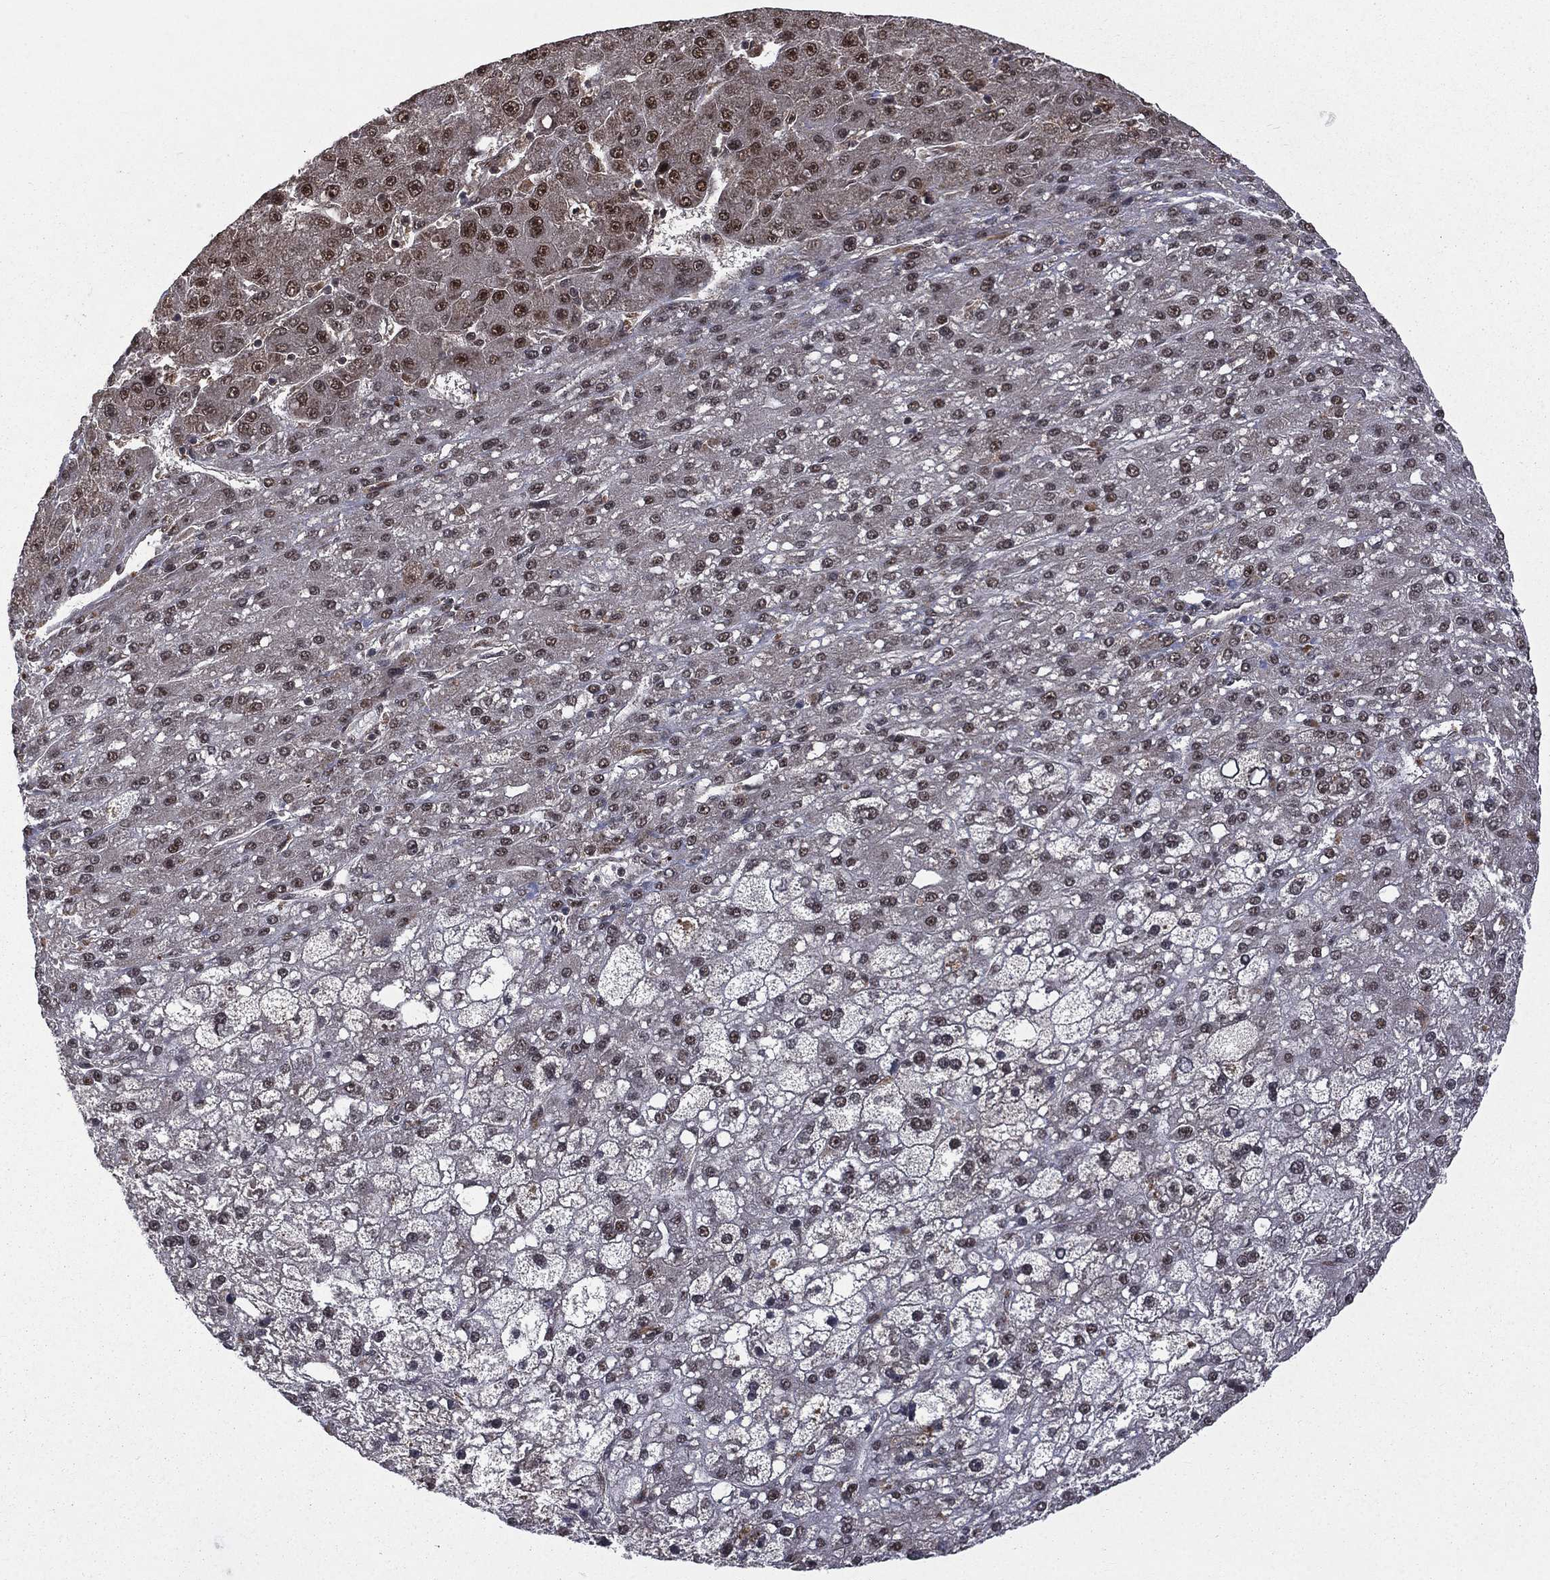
{"staining": {"intensity": "moderate", "quantity": "25%-75%", "location": "nuclear"}, "tissue": "liver cancer", "cell_type": "Tumor cells", "image_type": "cancer", "snomed": [{"axis": "morphology", "description": "Carcinoma, Hepatocellular, NOS"}, {"axis": "topography", "description": "Liver"}], "caption": "Protein staining reveals moderate nuclear staining in about 25%-75% of tumor cells in liver hepatocellular carcinoma.", "gene": "JMJD6", "patient": {"sex": "male", "age": 67}}